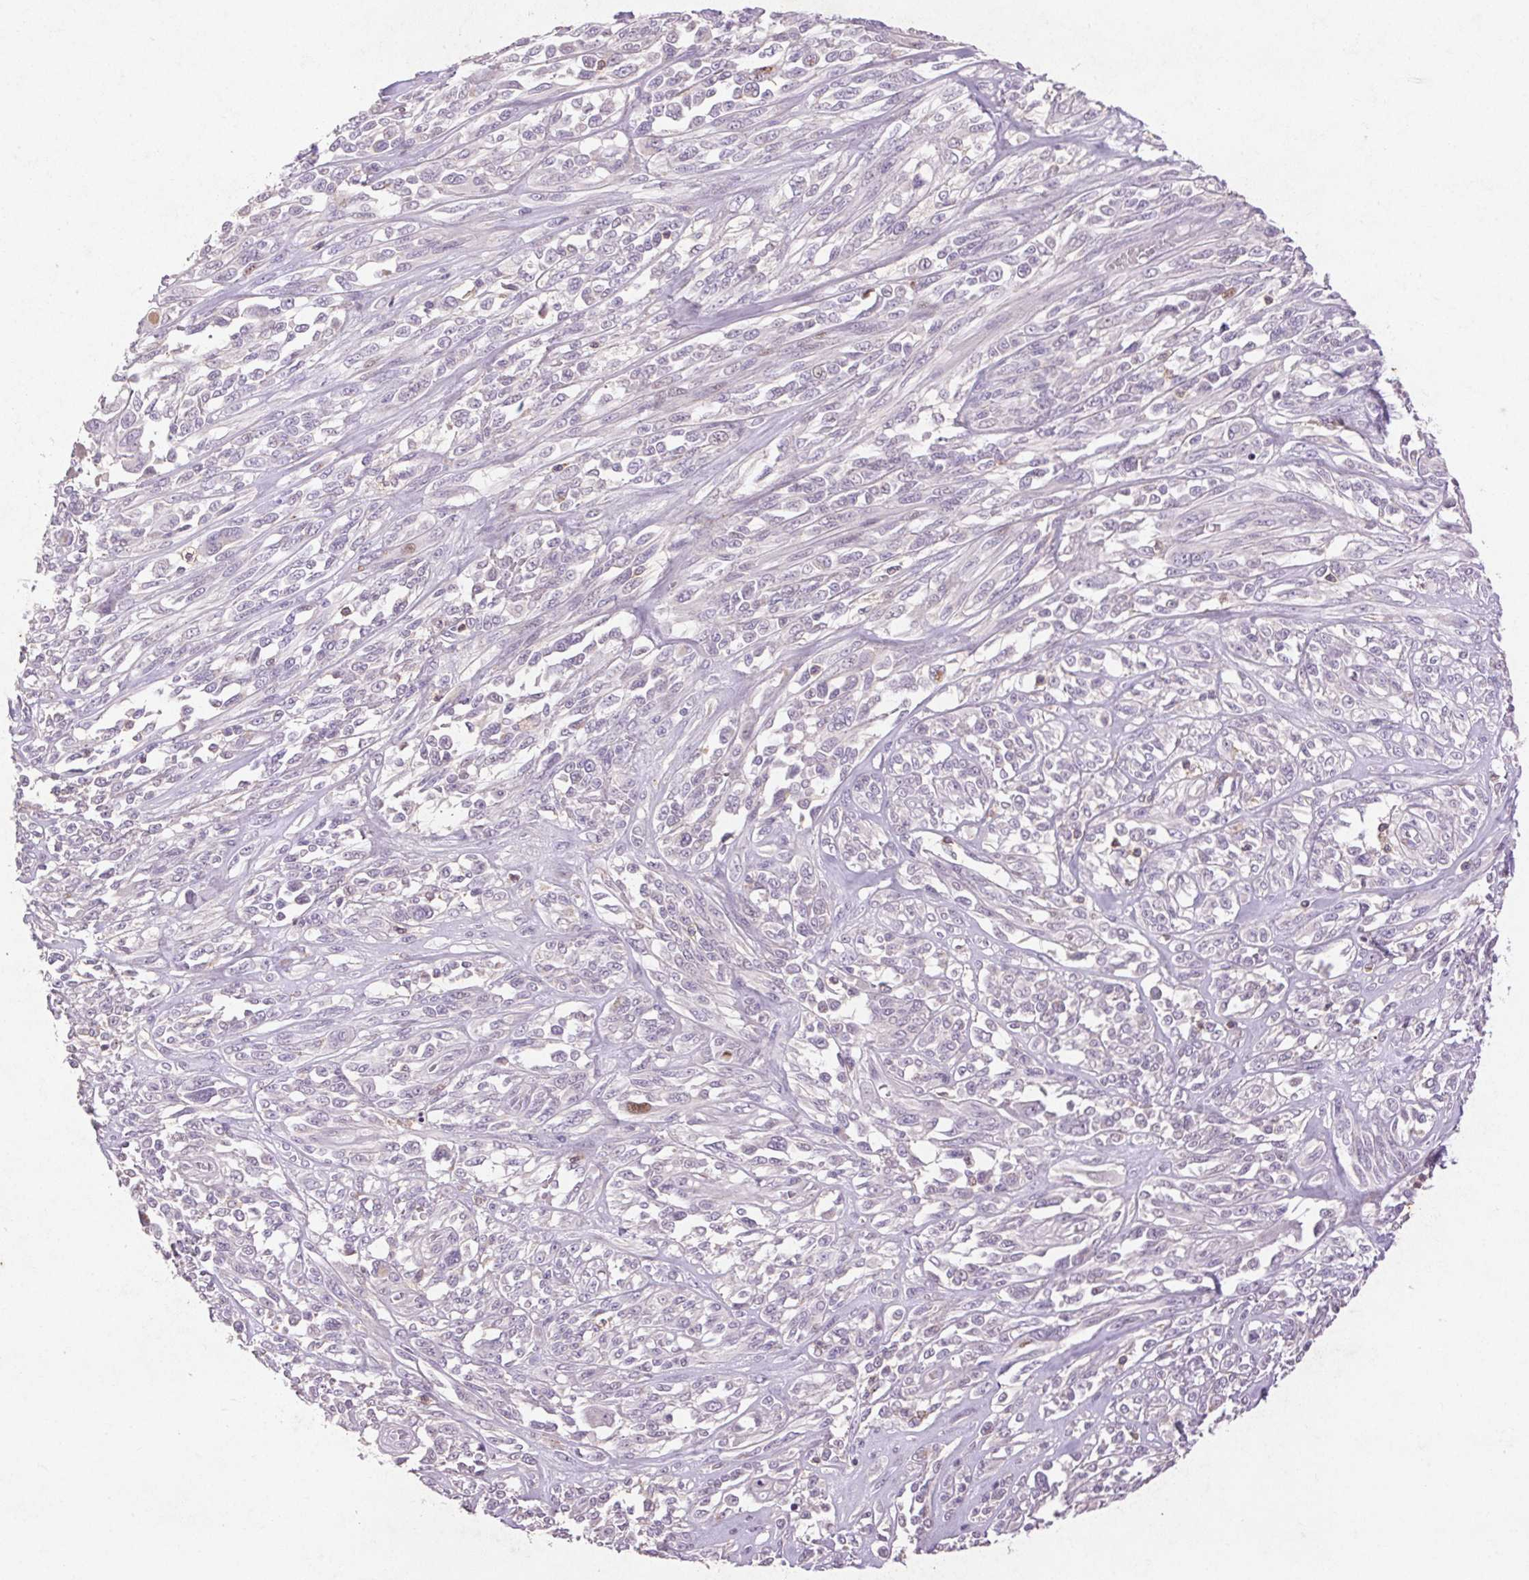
{"staining": {"intensity": "negative", "quantity": "none", "location": "none"}, "tissue": "melanoma", "cell_type": "Tumor cells", "image_type": "cancer", "snomed": [{"axis": "morphology", "description": "Malignant melanoma, NOS"}, {"axis": "topography", "description": "Skin"}], "caption": "High power microscopy micrograph of an immunohistochemistry micrograph of melanoma, revealing no significant expression in tumor cells. (DAB IHC, high magnification).", "gene": "FNDC7", "patient": {"sex": "female", "age": 91}}